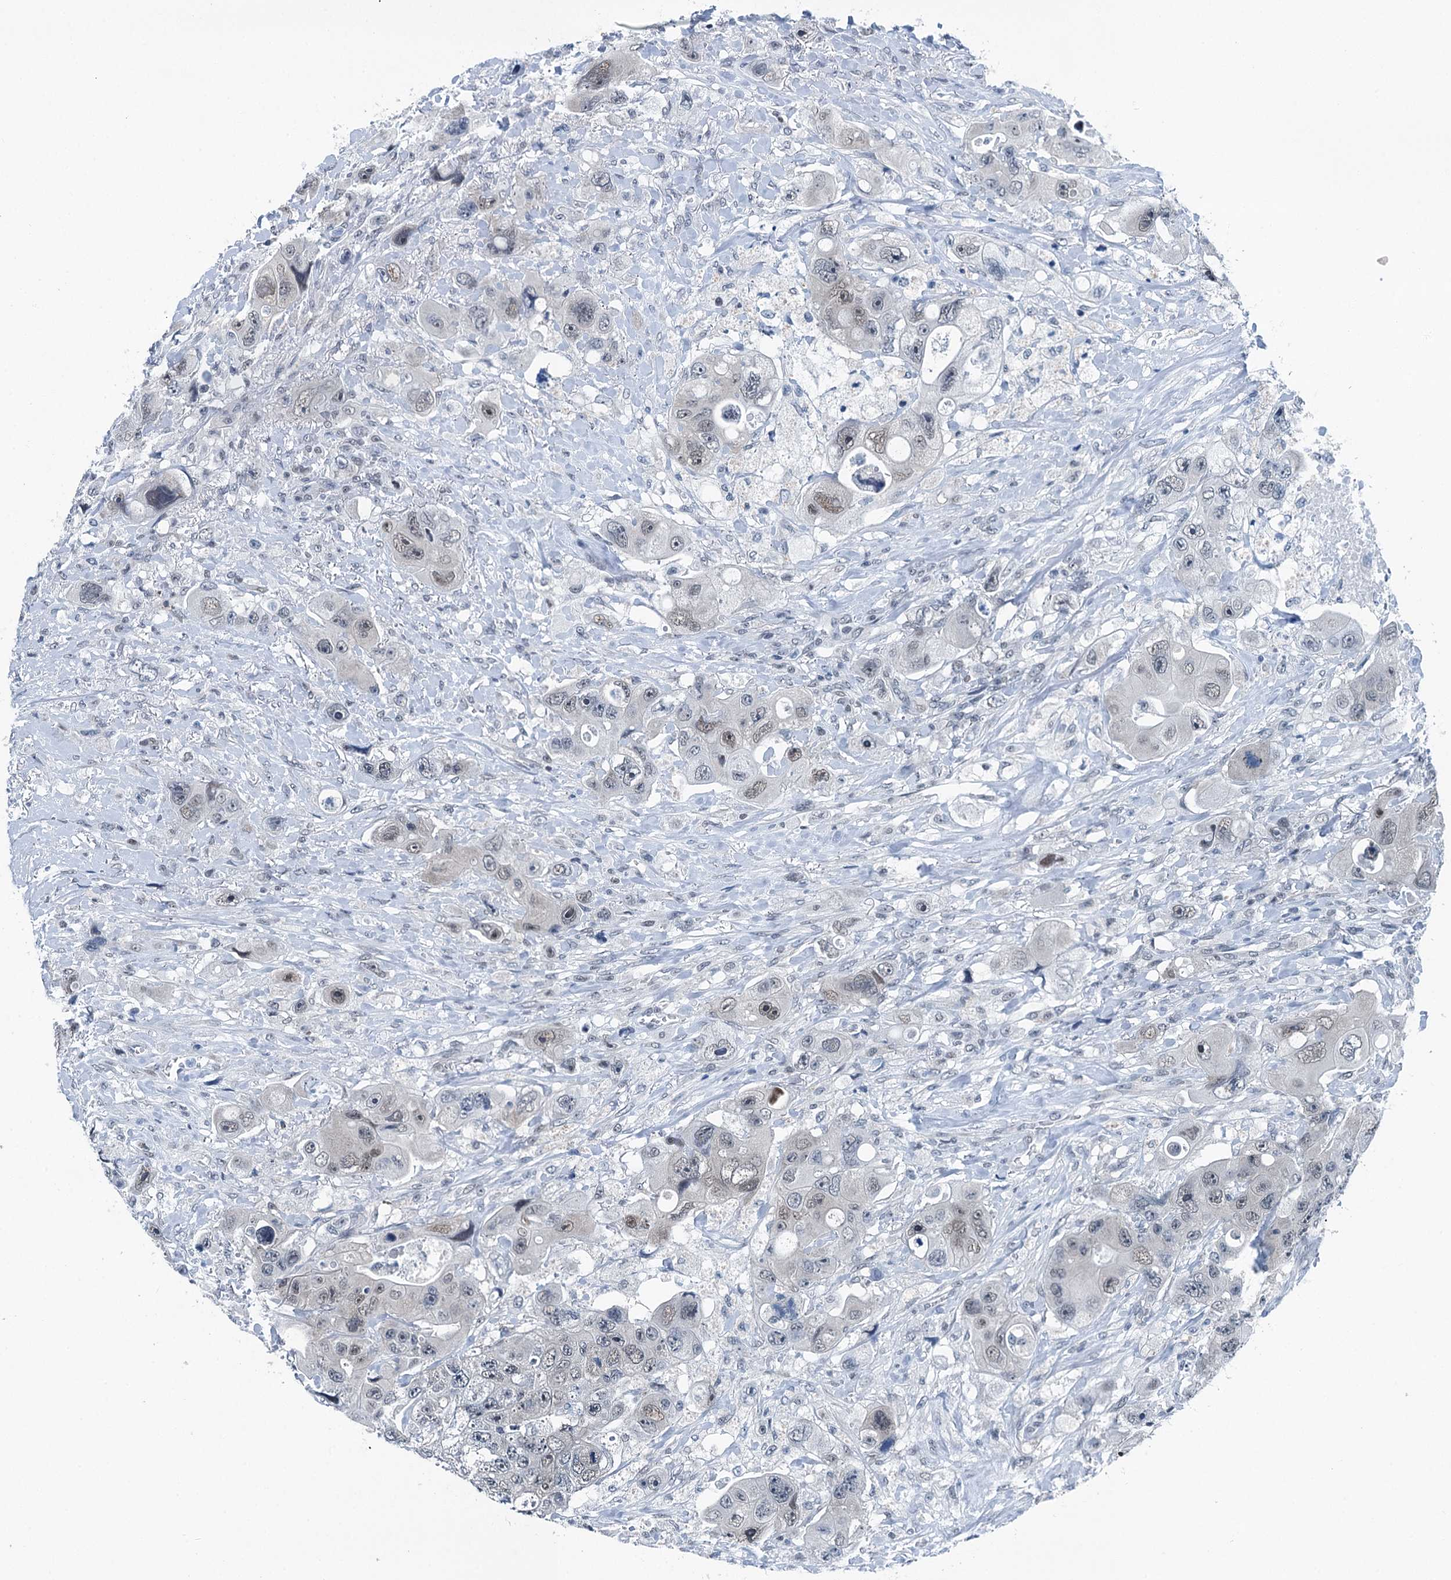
{"staining": {"intensity": "negative", "quantity": "none", "location": "none"}, "tissue": "colorectal cancer", "cell_type": "Tumor cells", "image_type": "cancer", "snomed": [{"axis": "morphology", "description": "Adenocarcinoma, NOS"}, {"axis": "topography", "description": "Colon"}], "caption": "Immunohistochemistry (IHC) of human colorectal cancer (adenocarcinoma) reveals no positivity in tumor cells.", "gene": "TRPT1", "patient": {"sex": "female", "age": 46}}